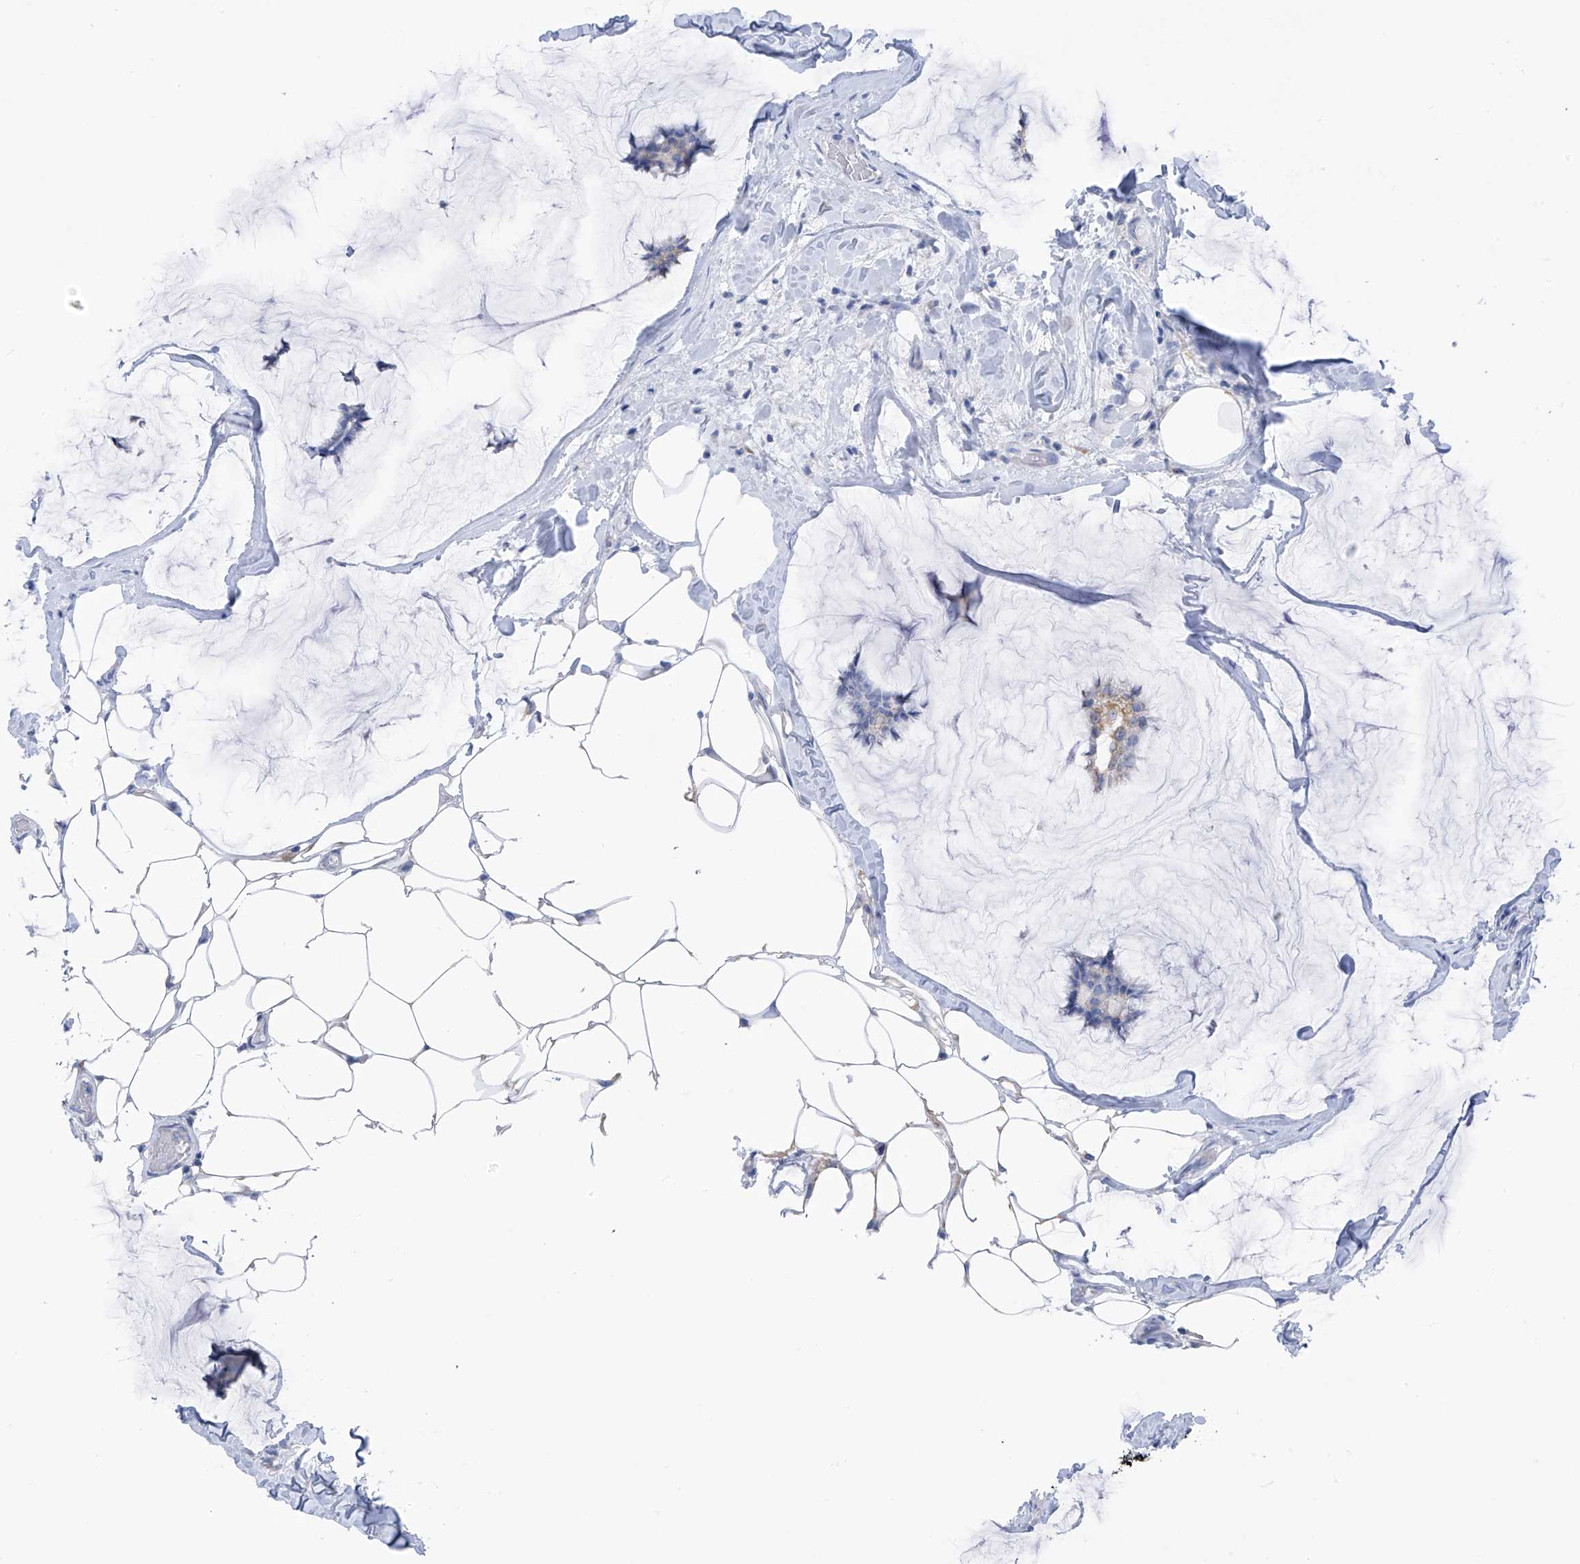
{"staining": {"intensity": "weak", "quantity": "<25%", "location": "cytoplasmic/membranous"}, "tissue": "breast cancer", "cell_type": "Tumor cells", "image_type": "cancer", "snomed": [{"axis": "morphology", "description": "Duct carcinoma"}, {"axis": "topography", "description": "Breast"}], "caption": "Immunohistochemical staining of human breast cancer shows no significant expression in tumor cells.", "gene": "RCN2", "patient": {"sex": "female", "age": 93}}